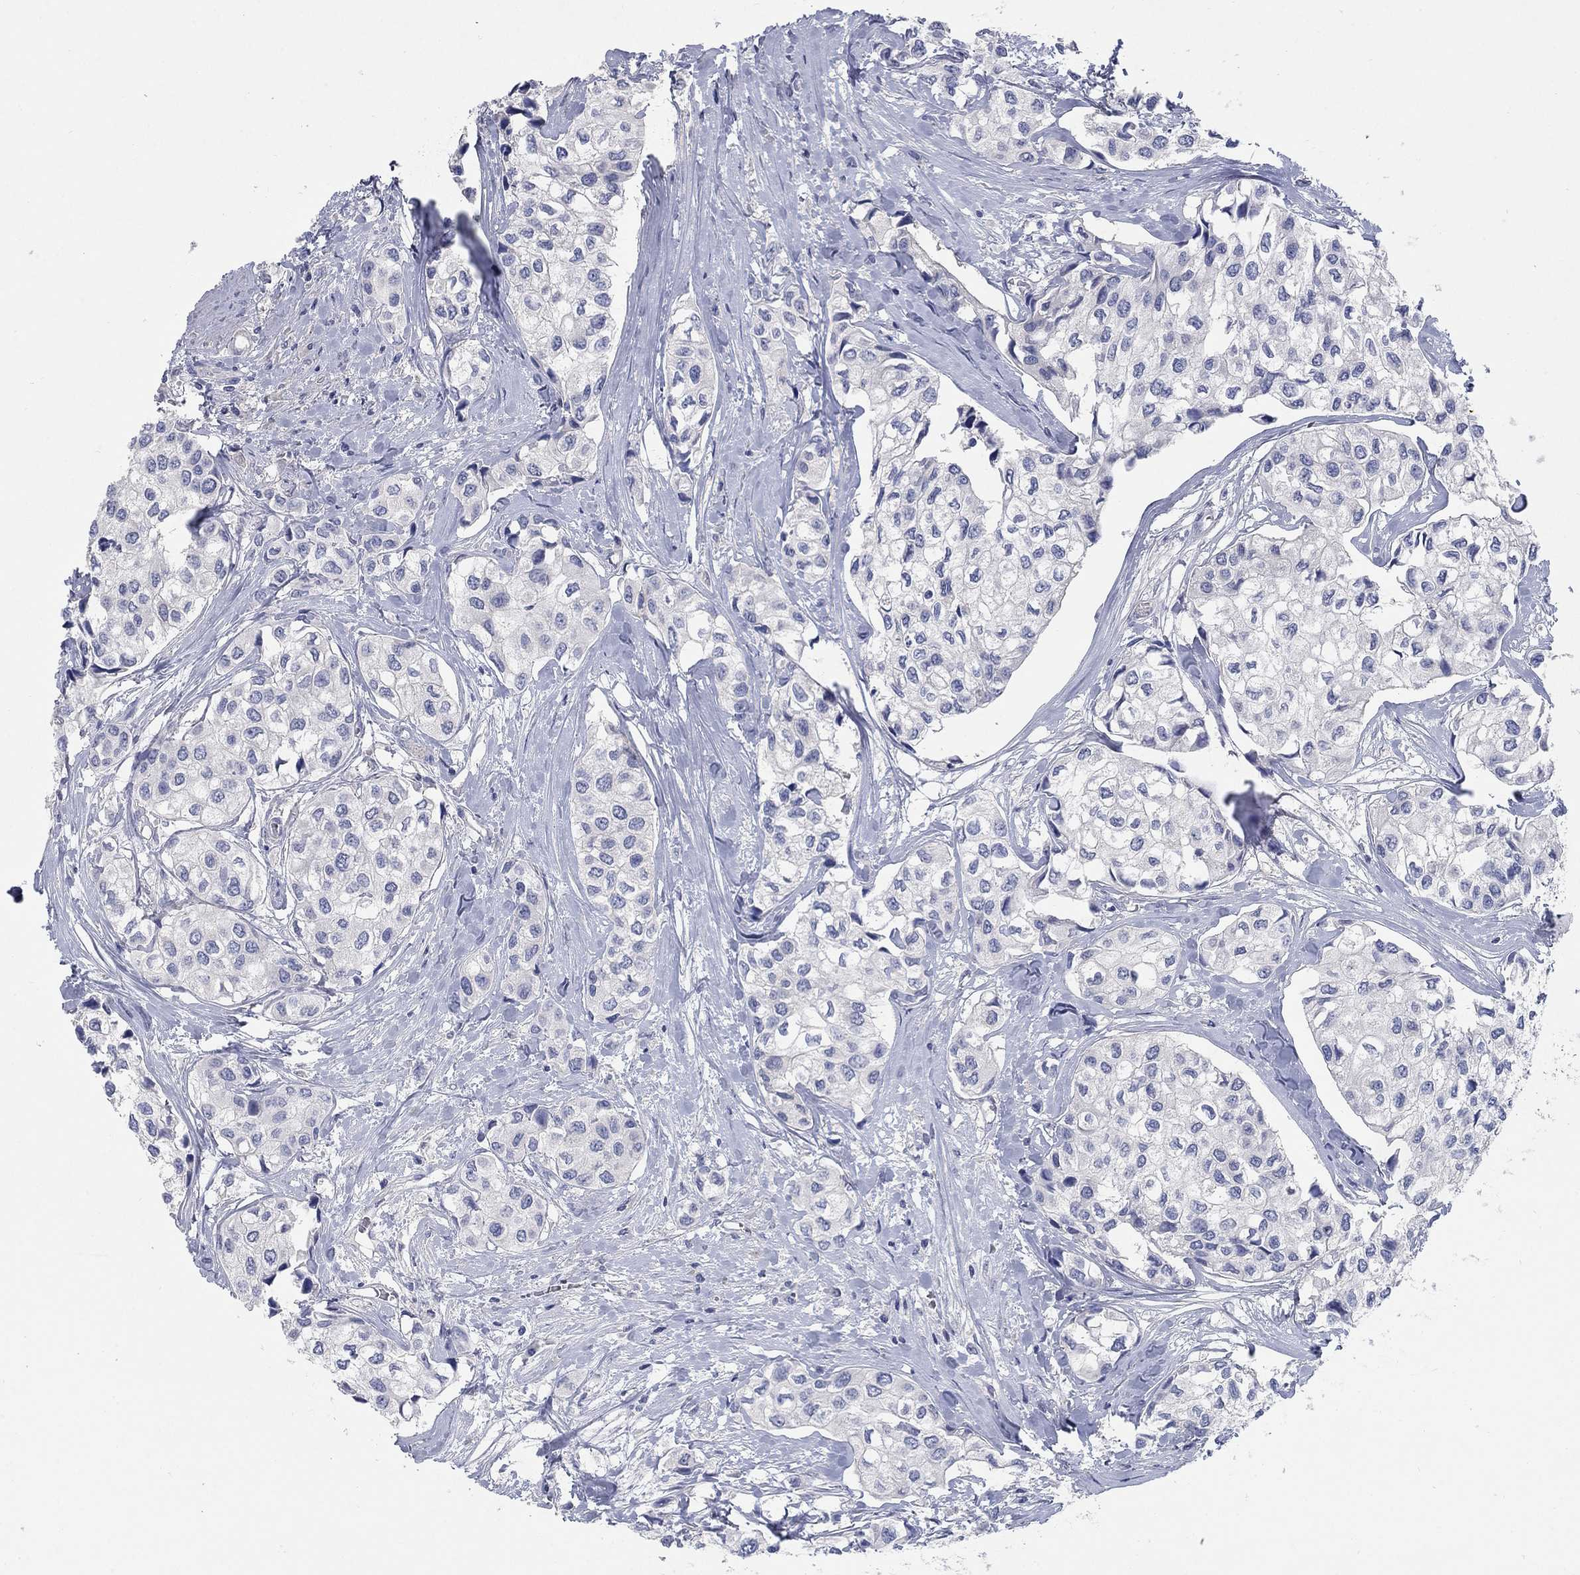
{"staining": {"intensity": "negative", "quantity": "none", "location": "none"}, "tissue": "urothelial cancer", "cell_type": "Tumor cells", "image_type": "cancer", "snomed": [{"axis": "morphology", "description": "Urothelial carcinoma, High grade"}, {"axis": "topography", "description": "Urinary bladder"}], "caption": "Tumor cells show no significant staining in urothelial carcinoma (high-grade).", "gene": "TMEM249", "patient": {"sex": "male", "age": 73}}